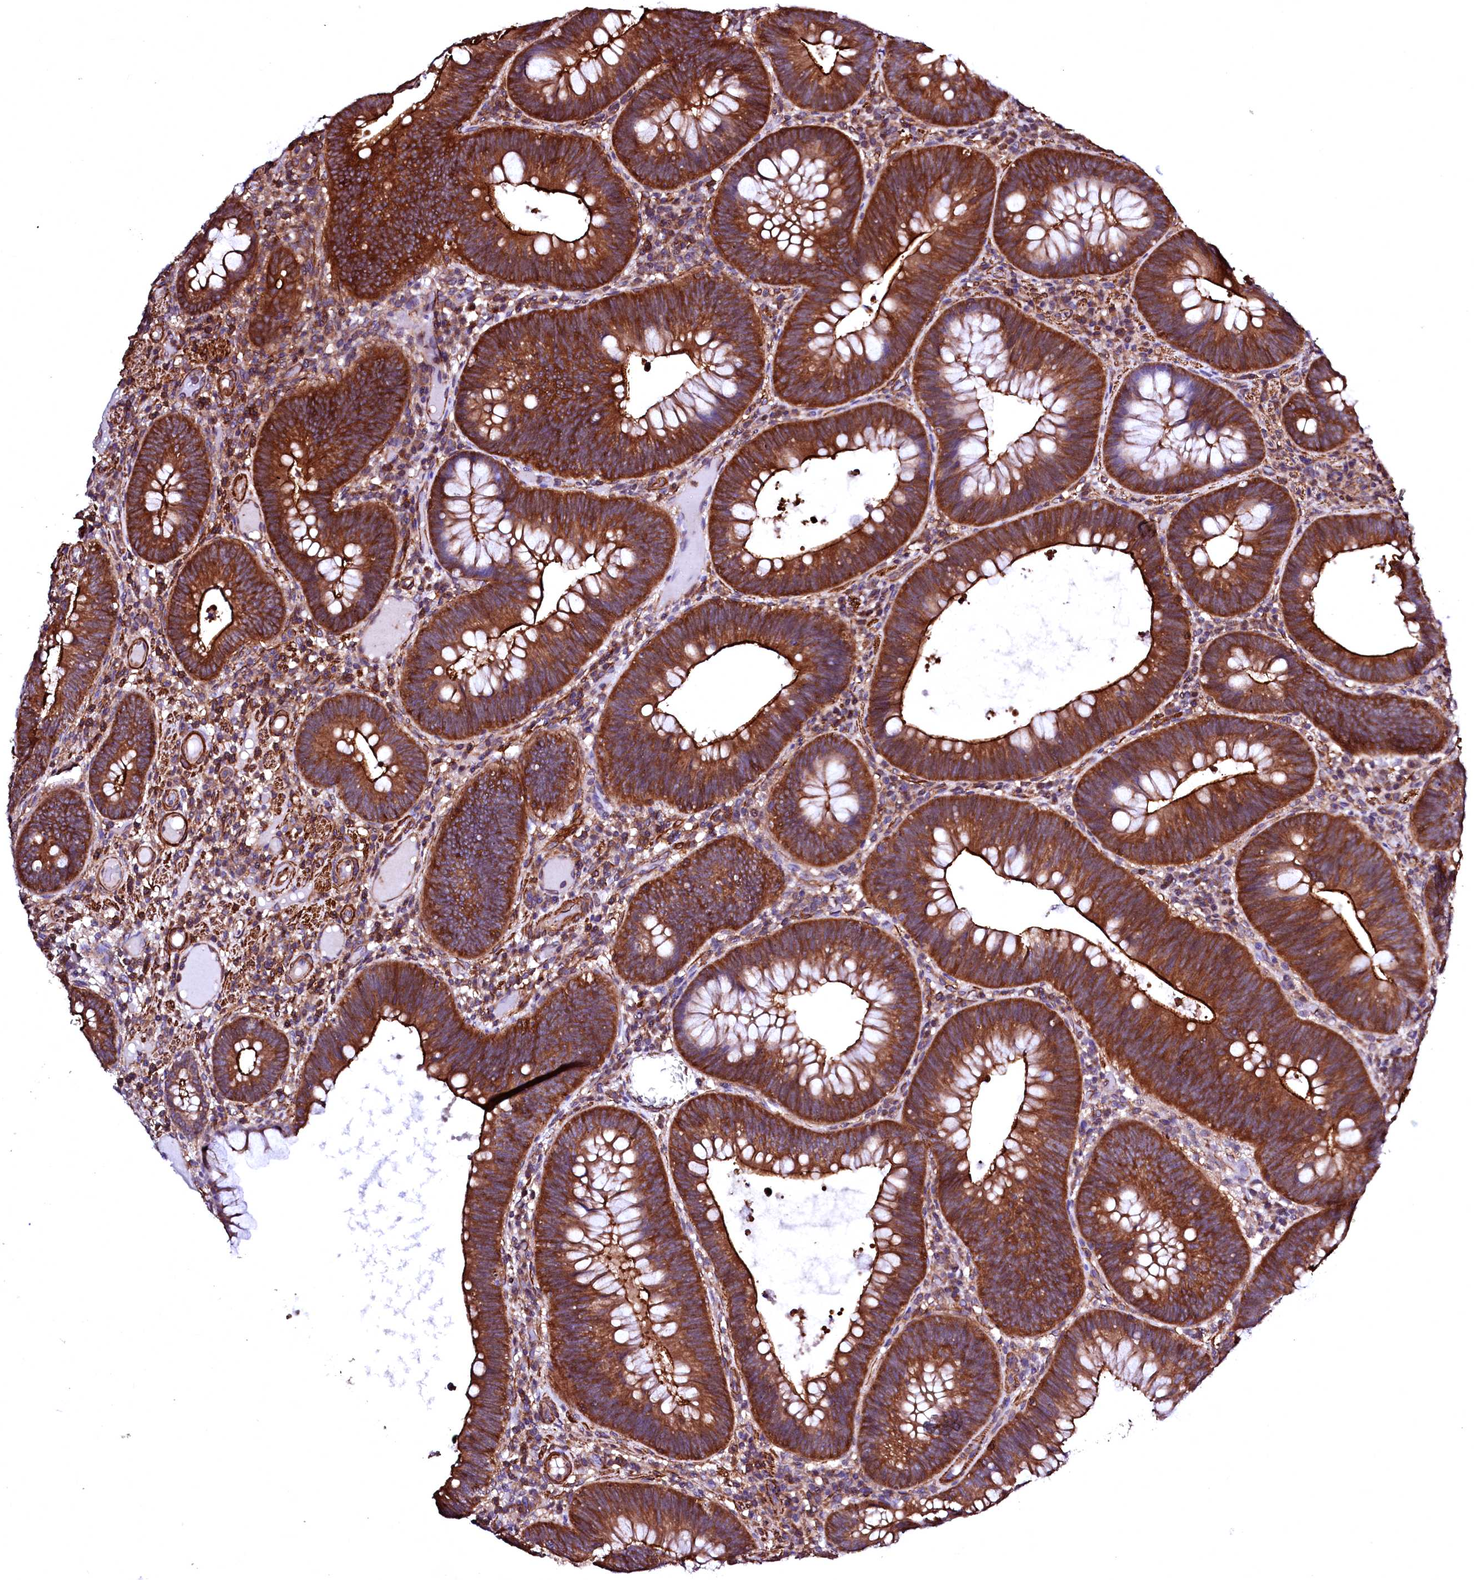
{"staining": {"intensity": "strong", "quantity": ">75%", "location": "cytoplasmic/membranous"}, "tissue": "colorectal cancer", "cell_type": "Tumor cells", "image_type": "cancer", "snomed": [{"axis": "morphology", "description": "Adenocarcinoma, NOS"}, {"axis": "topography", "description": "Rectum"}], "caption": "Immunohistochemical staining of adenocarcinoma (colorectal) shows high levels of strong cytoplasmic/membranous positivity in approximately >75% of tumor cells. Nuclei are stained in blue.", "gene": "GPR176", "patient": {"sex": "female", "age": 75}}